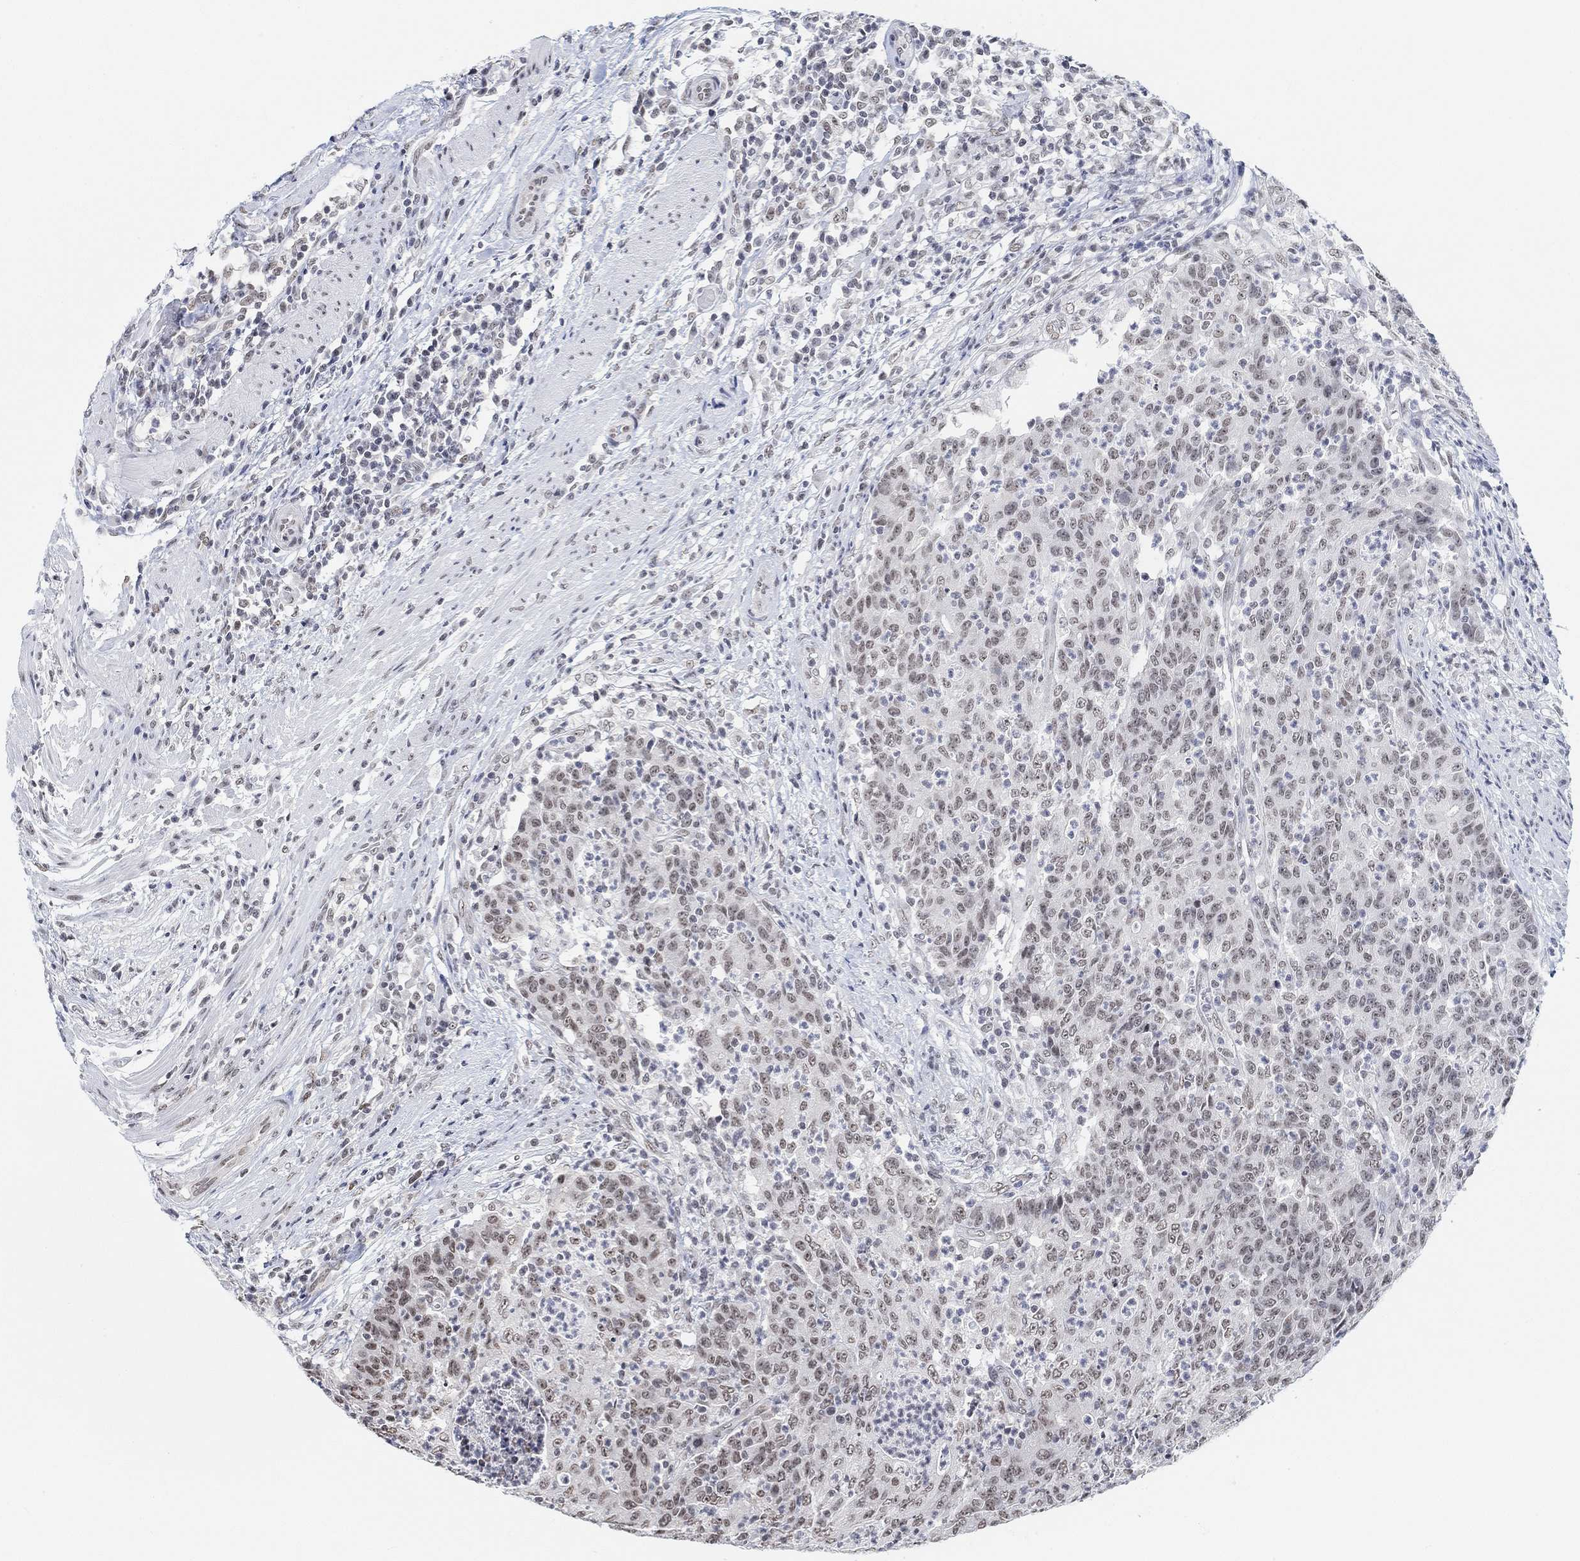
{"staining": {"intensity": "weak", "quantity": "25%-75%", "location": "nuclear"}, "tissue": "colorectal cancer", "cell_type": "Tumor cells", "image_type": "cancer", "snomed": [{"axis": "morphology", "description": "Adenocarcinoma, NOS"}, {"axis": "topography", "description": "Colon"}], "caption": "Colorectal adenocarcinoma was stained to show a protein in brown. There is low levels of weak nuclear positivity in about 25%-75% of tumor cells. (DAB IHC, brown staining for protein, blue staining for nuclei).", "gene": "PURG", "patient": {"sex": "male", "age": 70}}